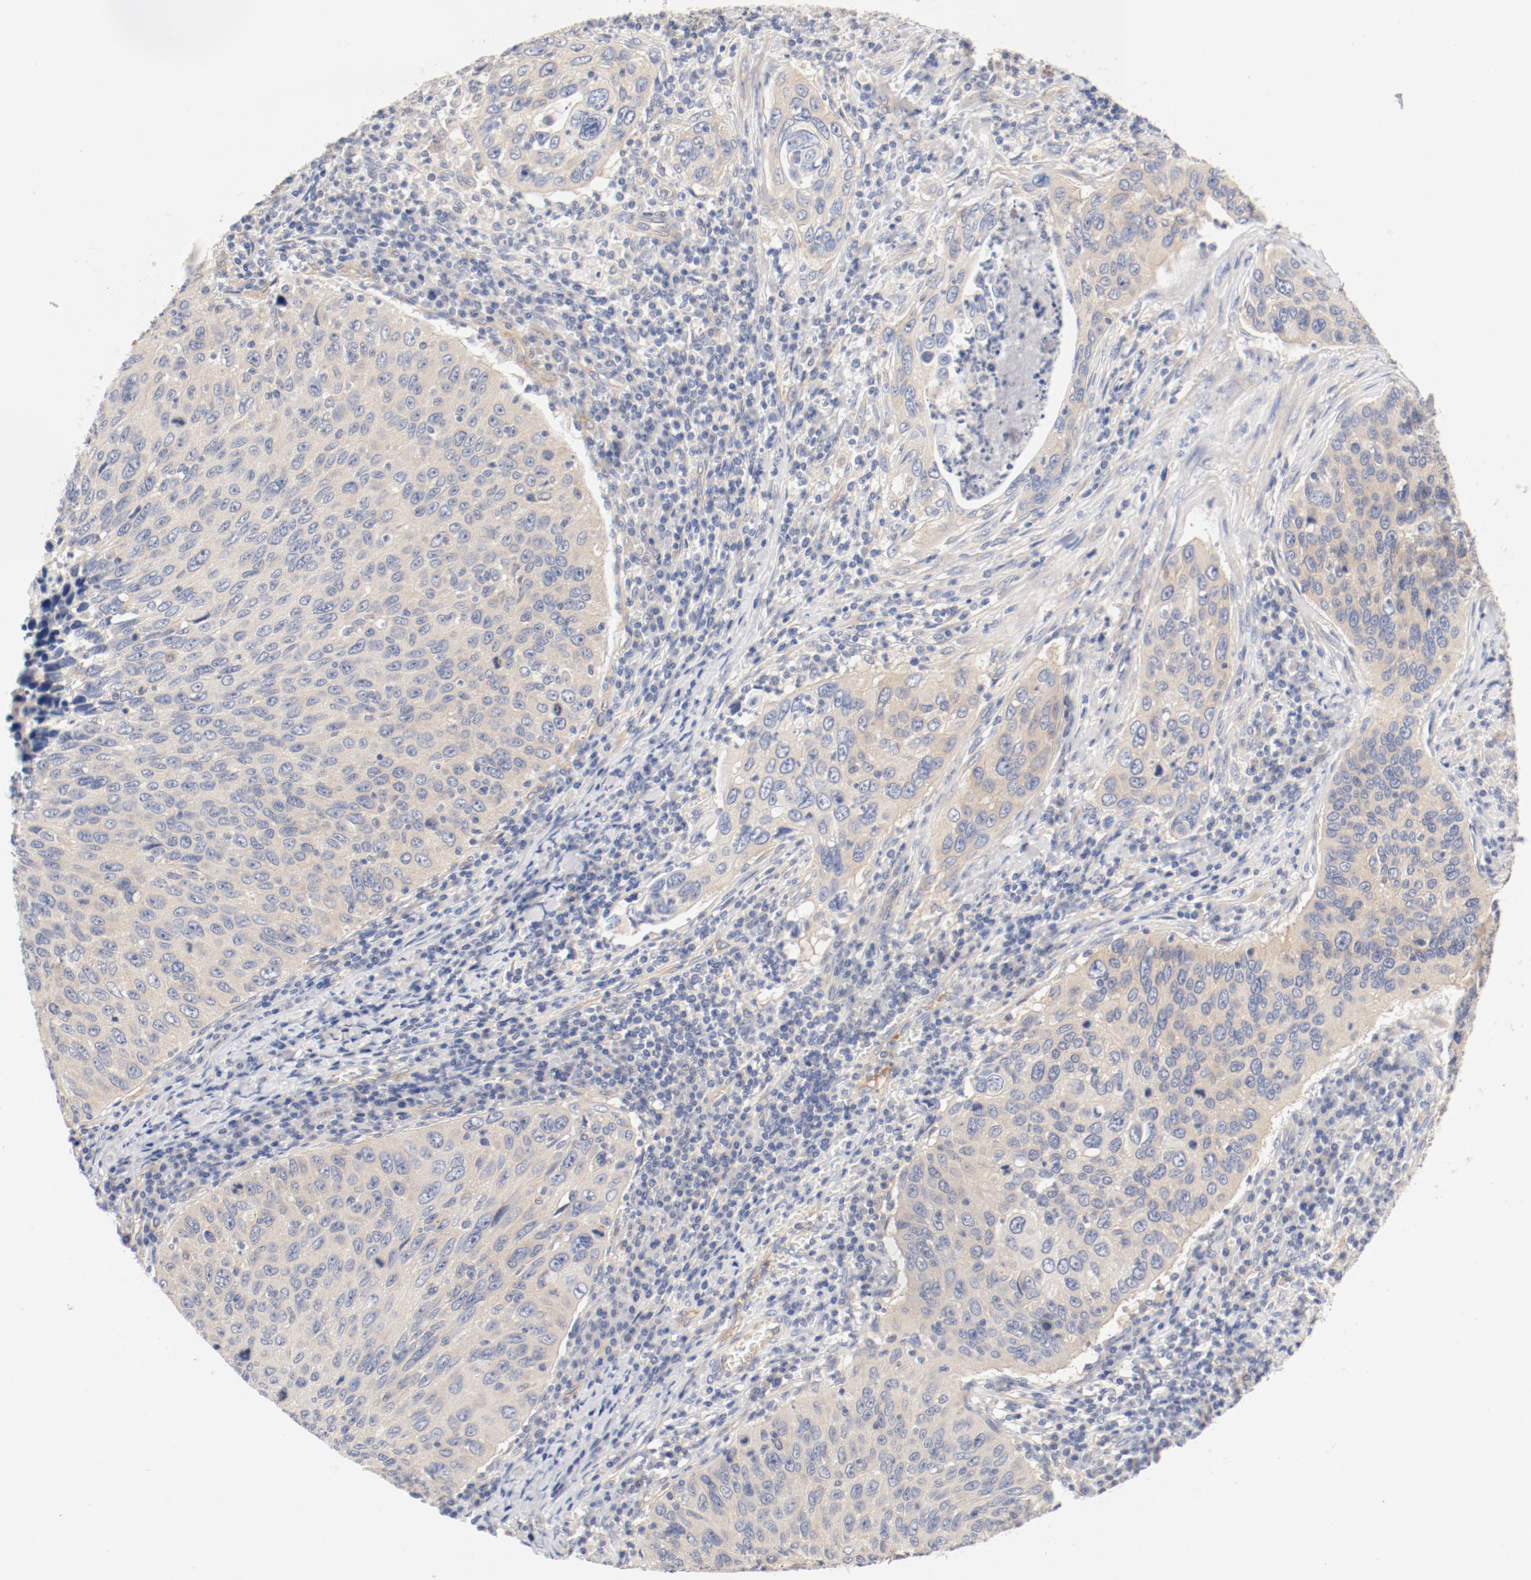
{"staining": {"intensity": "weak", "quantity": "<25%", "location": "cytoplasmic/membranous"}, "tissue": "cervical cancer", "cell_type": "Tumor cells", "image_type": "cancer", "snomed": [{"axis": "morphology", "description": "Squamous cell carcinoma, NOS"}, {"axis": "topography", "description": "Cervix"}], "caption": "There is no significant positivity in tumor cells of cervical cancer.", "gene": "DYNC1H1", "patient": {"sex": "female", "age": 53}}